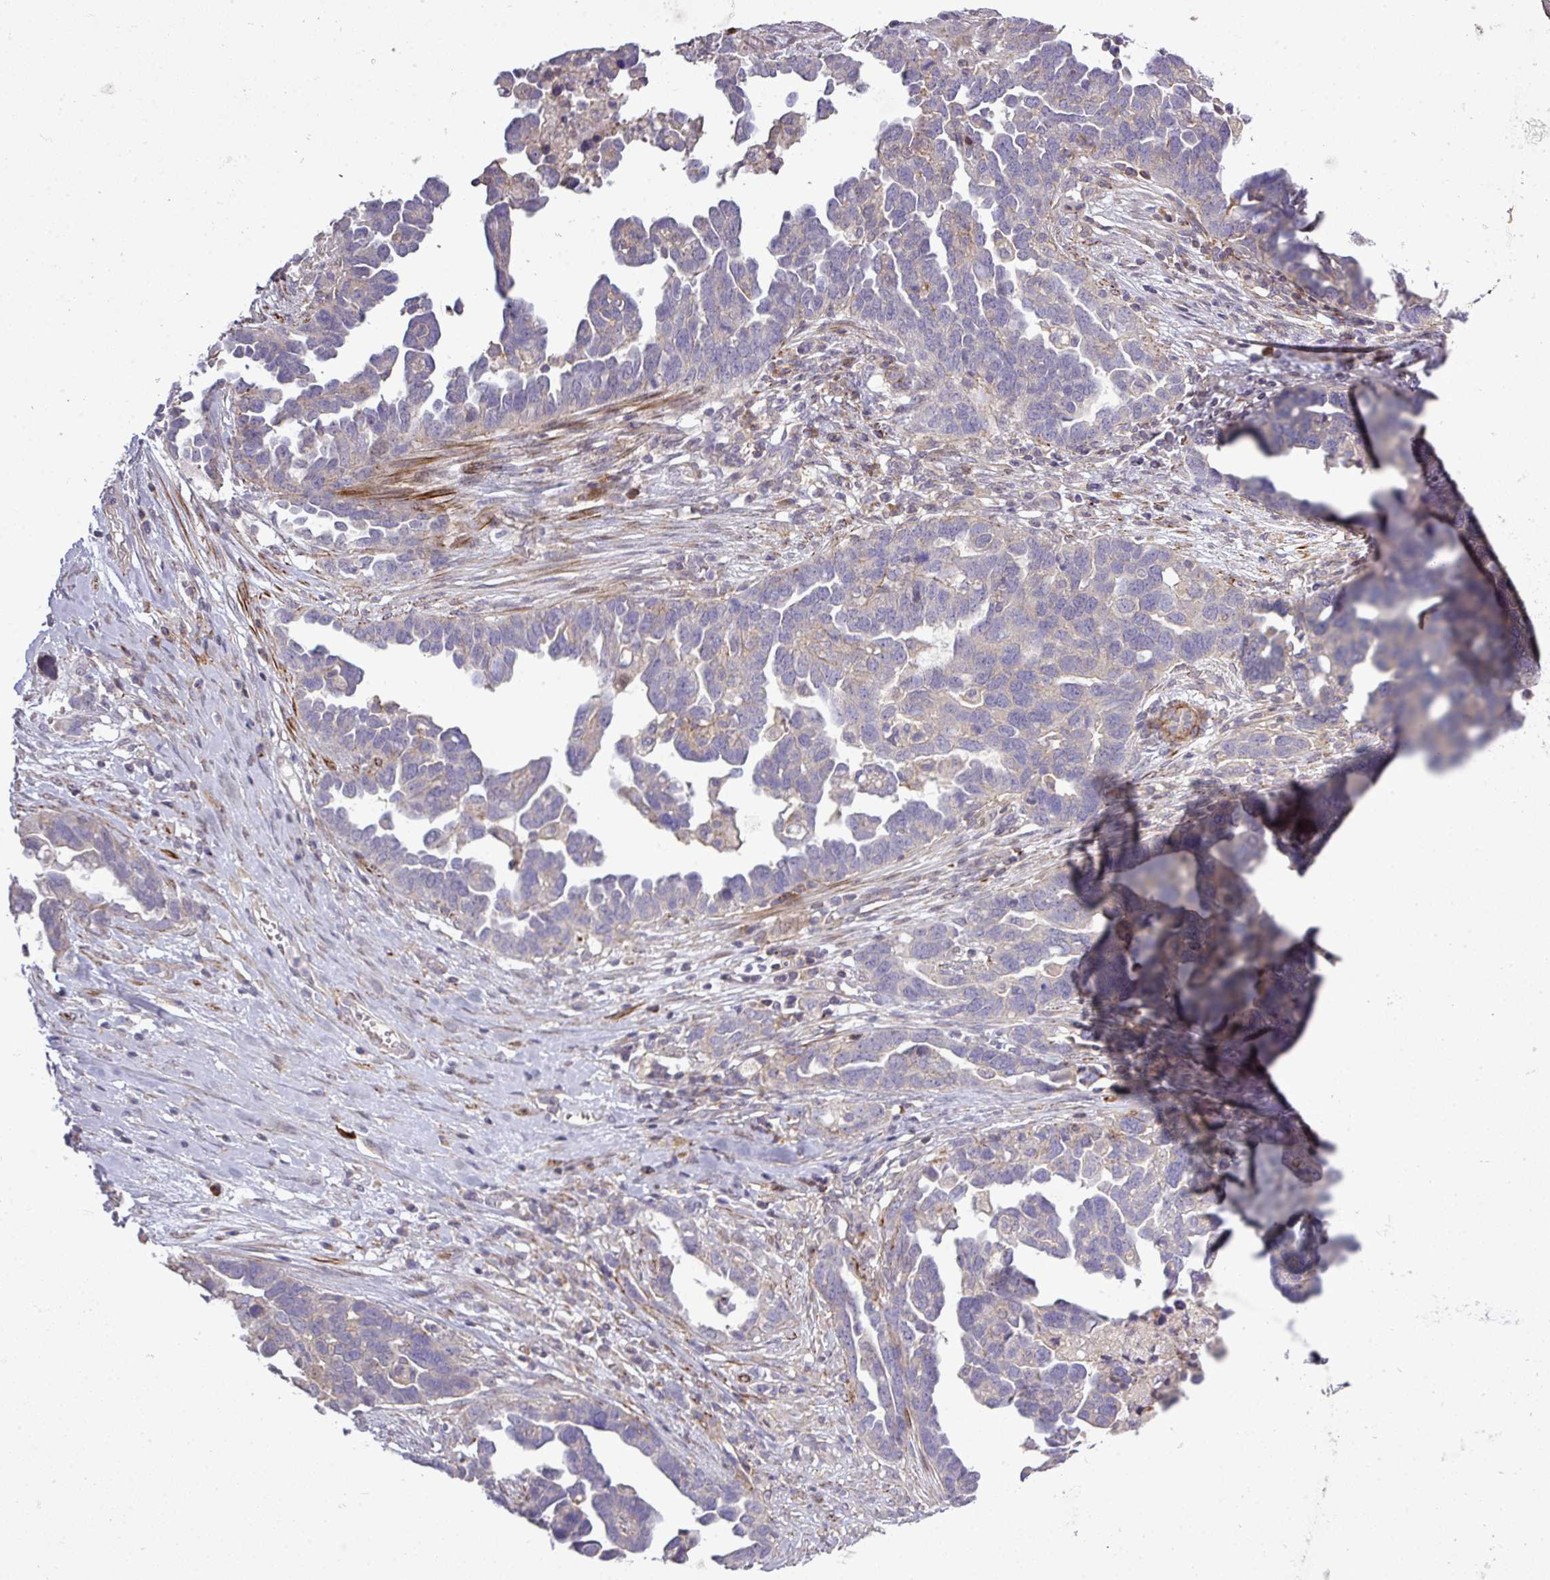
{"staining": {"intensity": "negative", "quantity": "none", "location": "none"}, "tissue": "ovarian cancer", "cell_type": "Tumor cells", "image_type": "cancer", "snomed": [{"axis": "morphology", "description": "Cystadenocarcinoma, serous, NOS"}, {"axis": "topography", "description": "Ovary"}], "caption": "Photomicrograph shows no significant protein staining in tumor cells of serous cystadenocarcinoma (ovarian).", "gene": "TPRA1", "patient": {"sex": "female", "age": 54}}